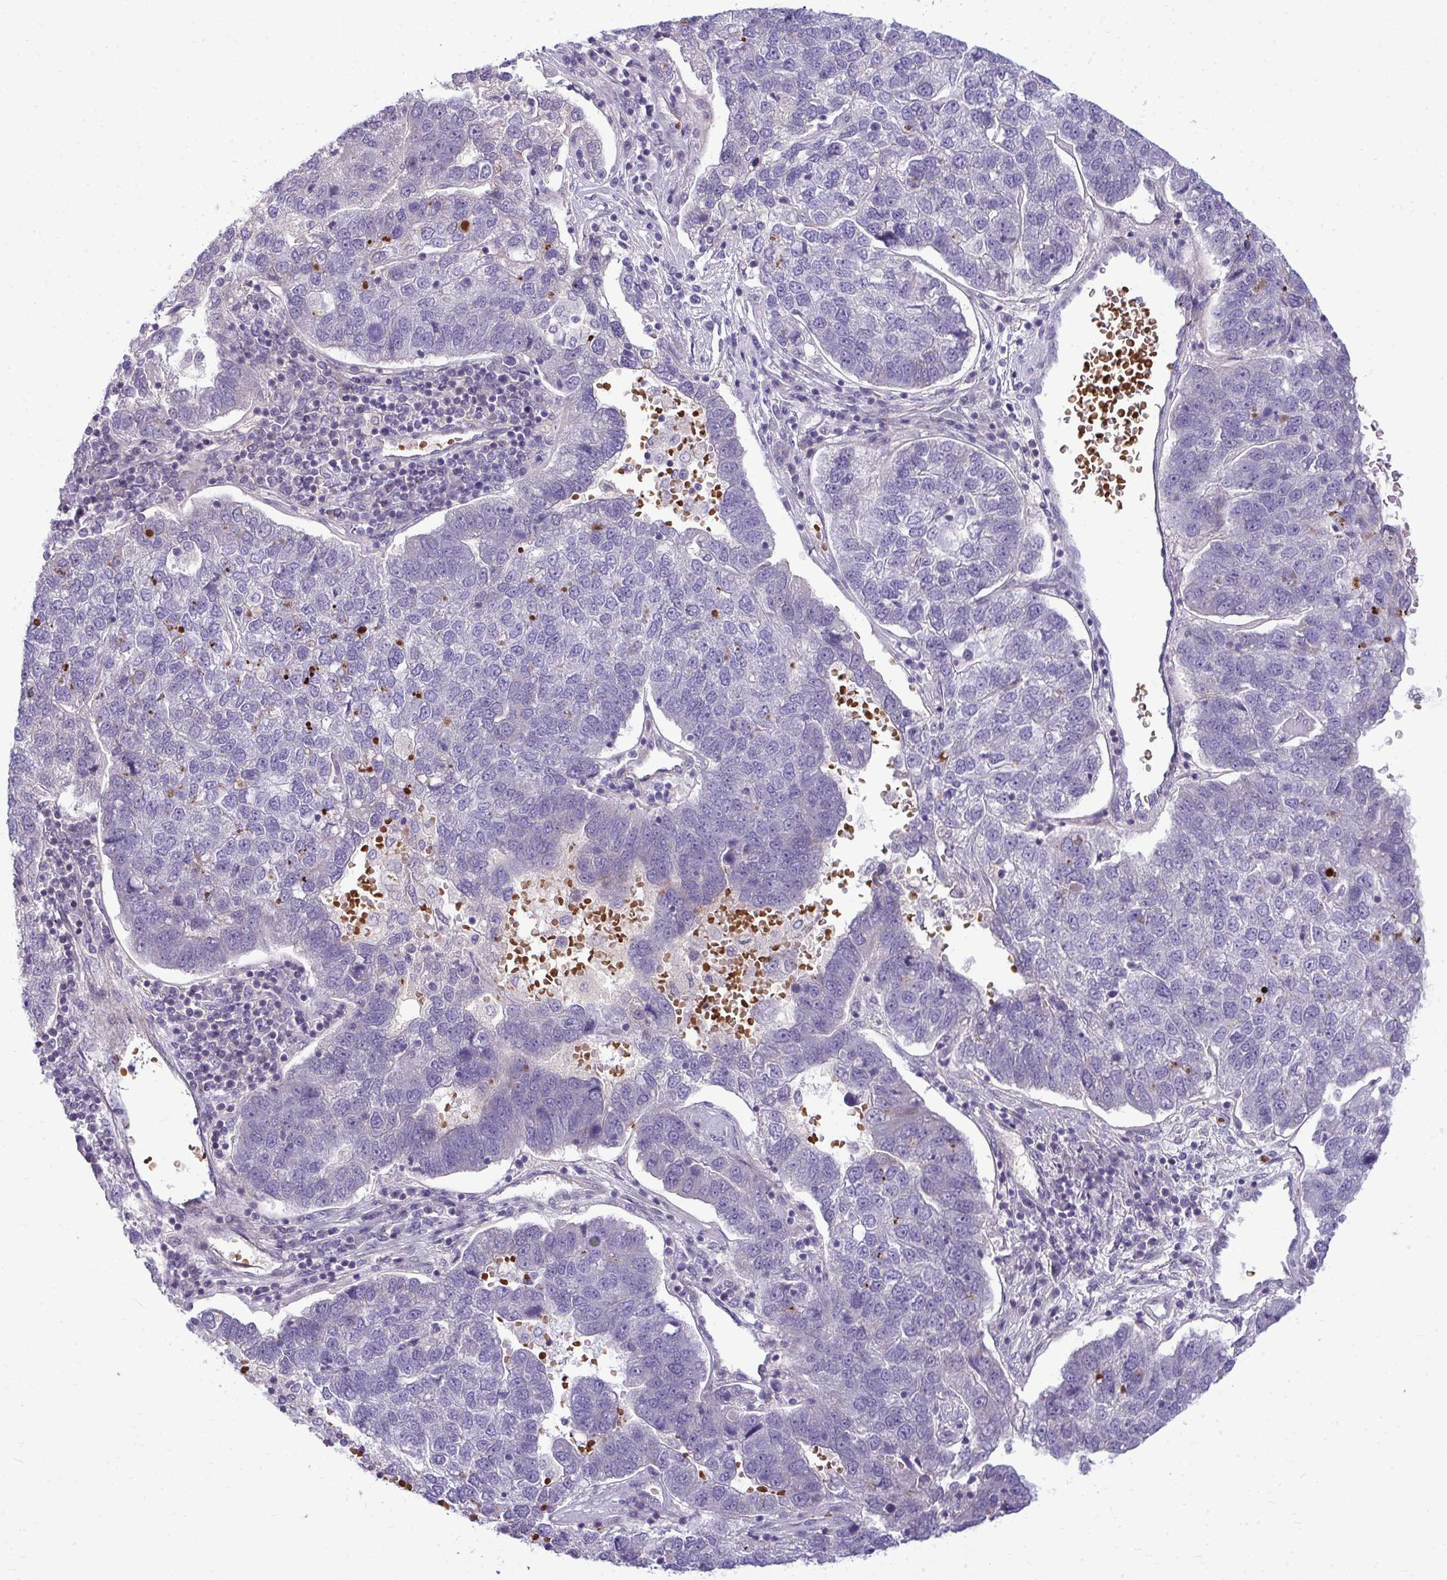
{"staining": {"intensity": "negative", "quantity": "none", "location": "none"}, "tissue": "pancreatic cancer", "cell_type": "Tumor cells", "image_type": "cancer", "snomed": [{"axis": "morphology", "description": "Adenocarcinoma, NOS"}, {"axis": "topography", "description": "Pancreas"}], "caption": "There is no significant positivity in tumor cells of pancreatic cancer (adenocarcinoma).", "gene": "SLC14A1", "patient": {"sex": "female", "age": 61}}